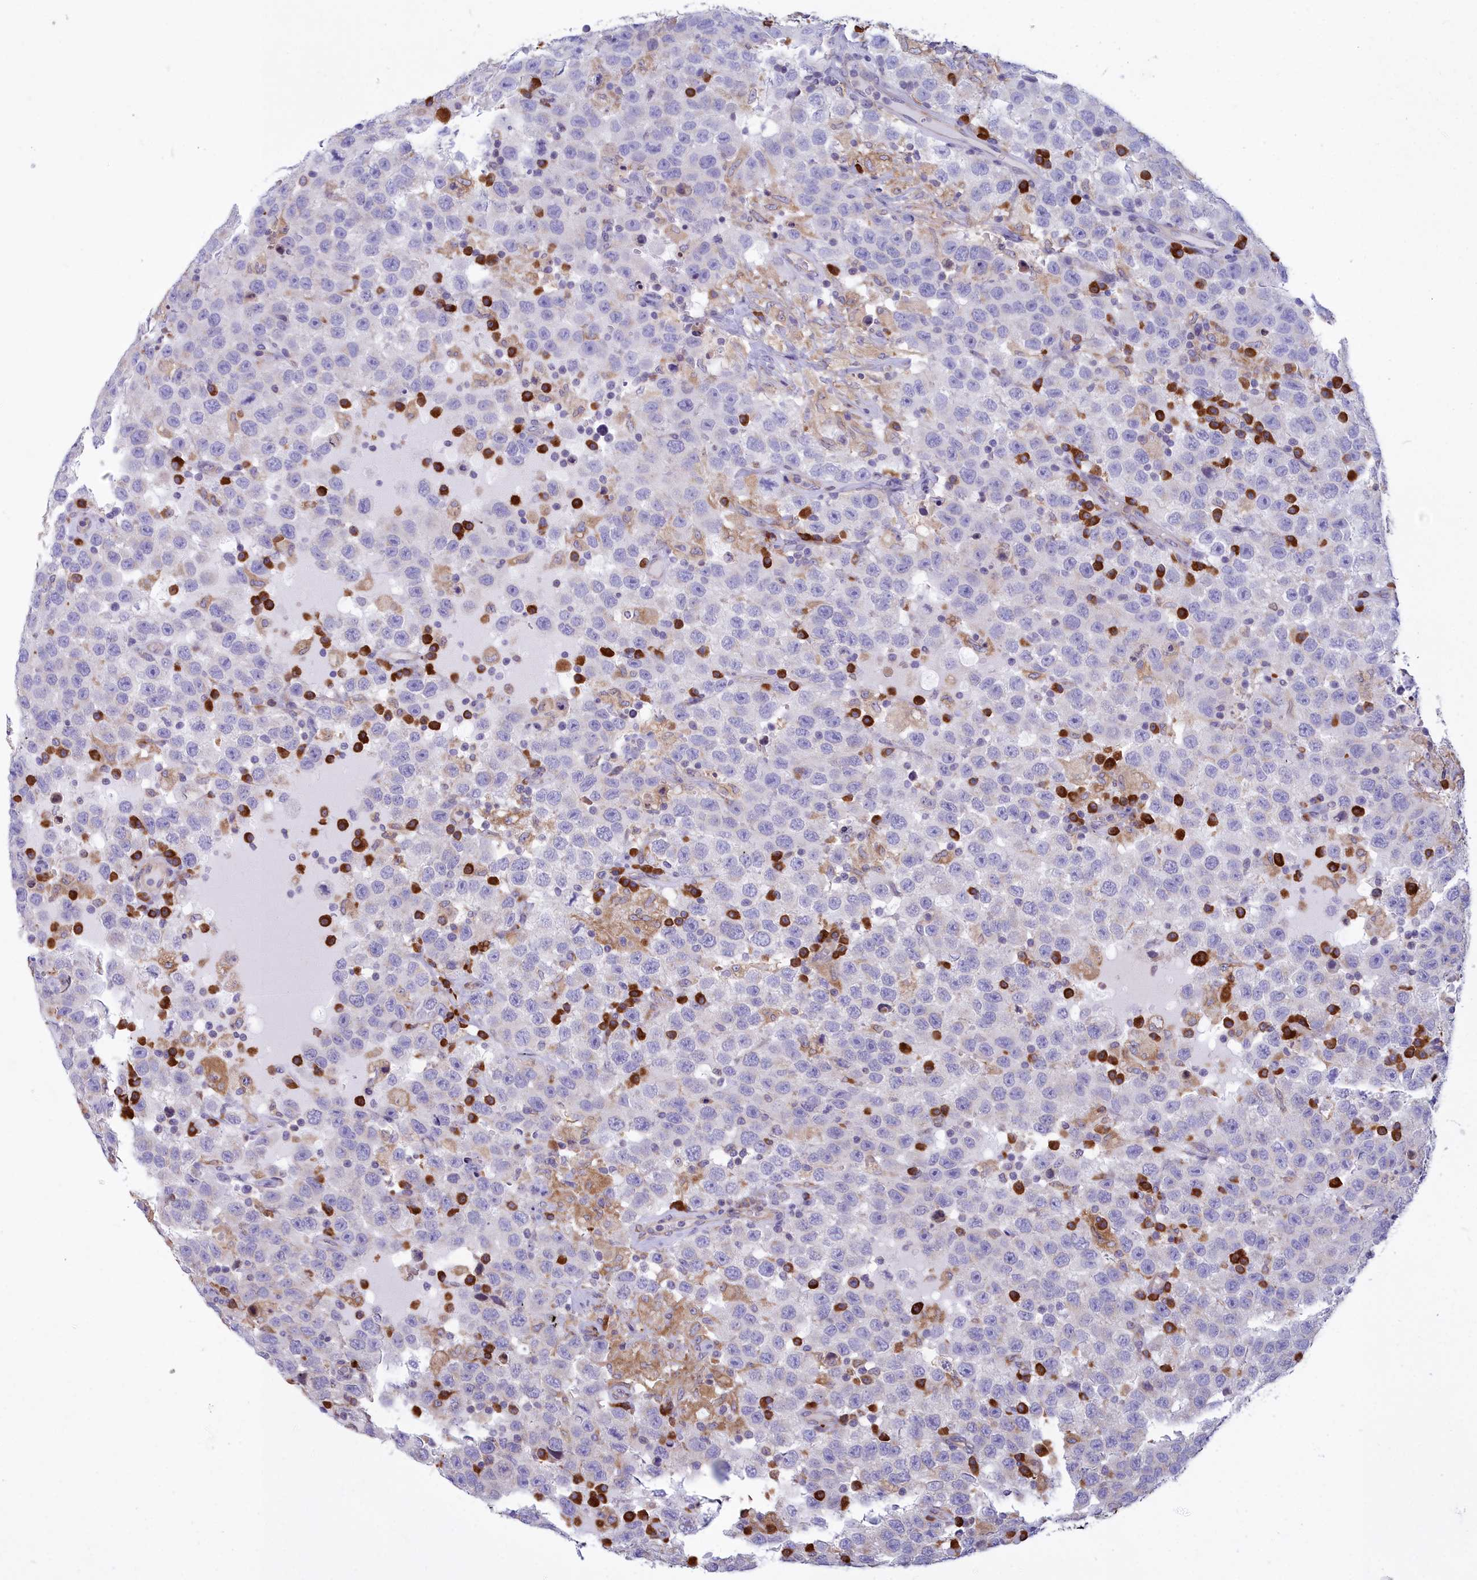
{"staining": {"intensity": "negative", "quantity": "none", "location": "none"}, "tissue": "testis cancer", "cell_type": "Tumor cells", "image_type": "cancer", "snomed": [{"axis": "morphology", "description": "Seminoma, NOS"}, {"axis": "topography", "description": "Testis"}], "caption": "IHC histopathology image of neoplastic tissue: testis cancer stained with DAB shows no significant protein staining in tumor cells. (Brightfield microscopy of DAB IHC at high magnification).", "gene": "HM13", "patient": {"sex": "male", "age": 41}}